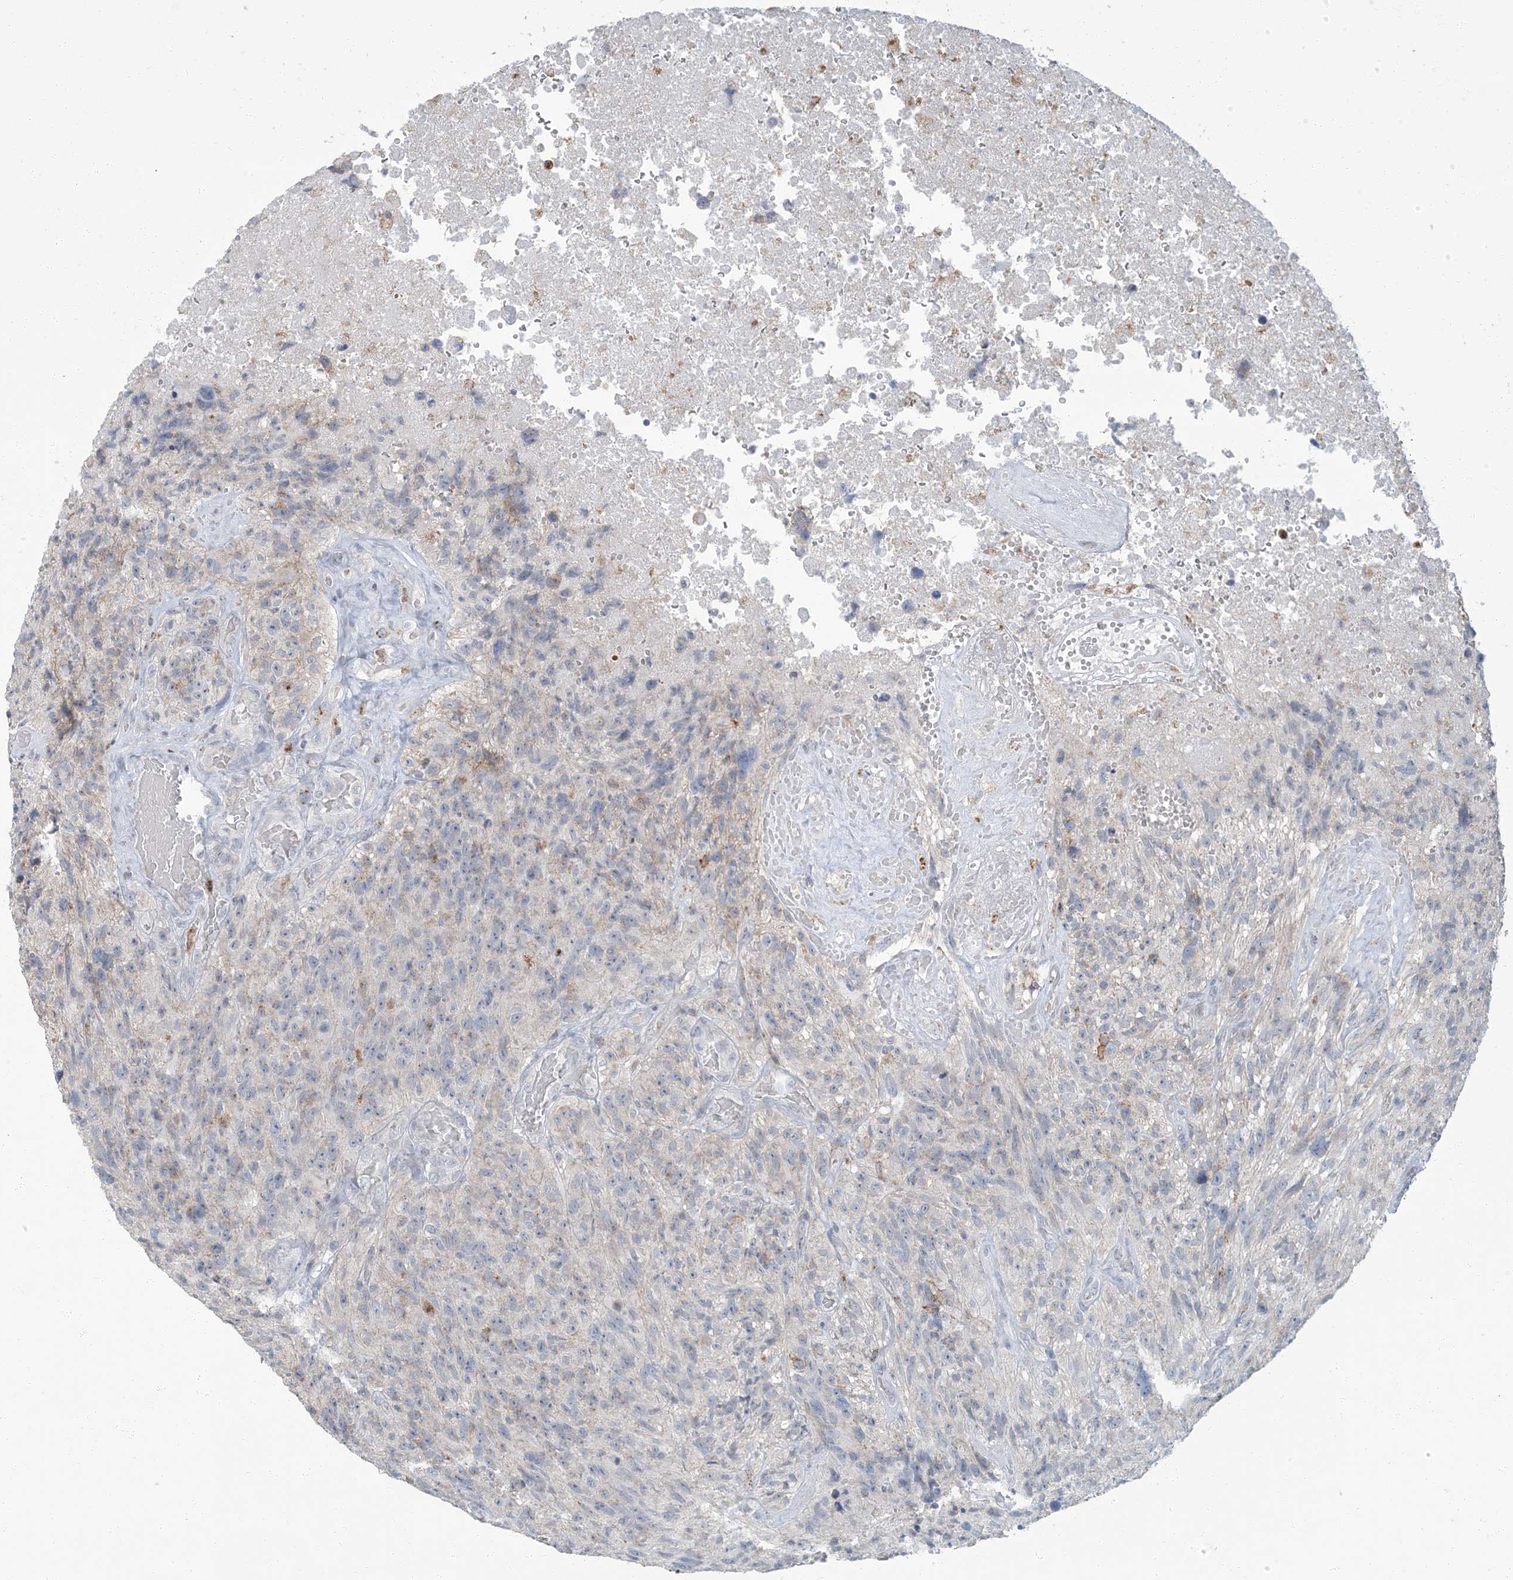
{"staining": {"intensity": "negative", "quantity": "none", "location": "none"}, "tissue": "glioma", "cell_type": "Tumor cells", "image_type": "cancer", "snomed": [{"axis": "morphology", "description": "Glioma, malignant, High grade"}, {"axis": "topography", "description": "Brain"}], "caption": "Human malignant glioma (high-grade) stained for a protein using immunohistochemistry exhibits no positivity in tumor cells.", "gene": "EPHA4", "patient": {"sex": "male", "age": 69}}